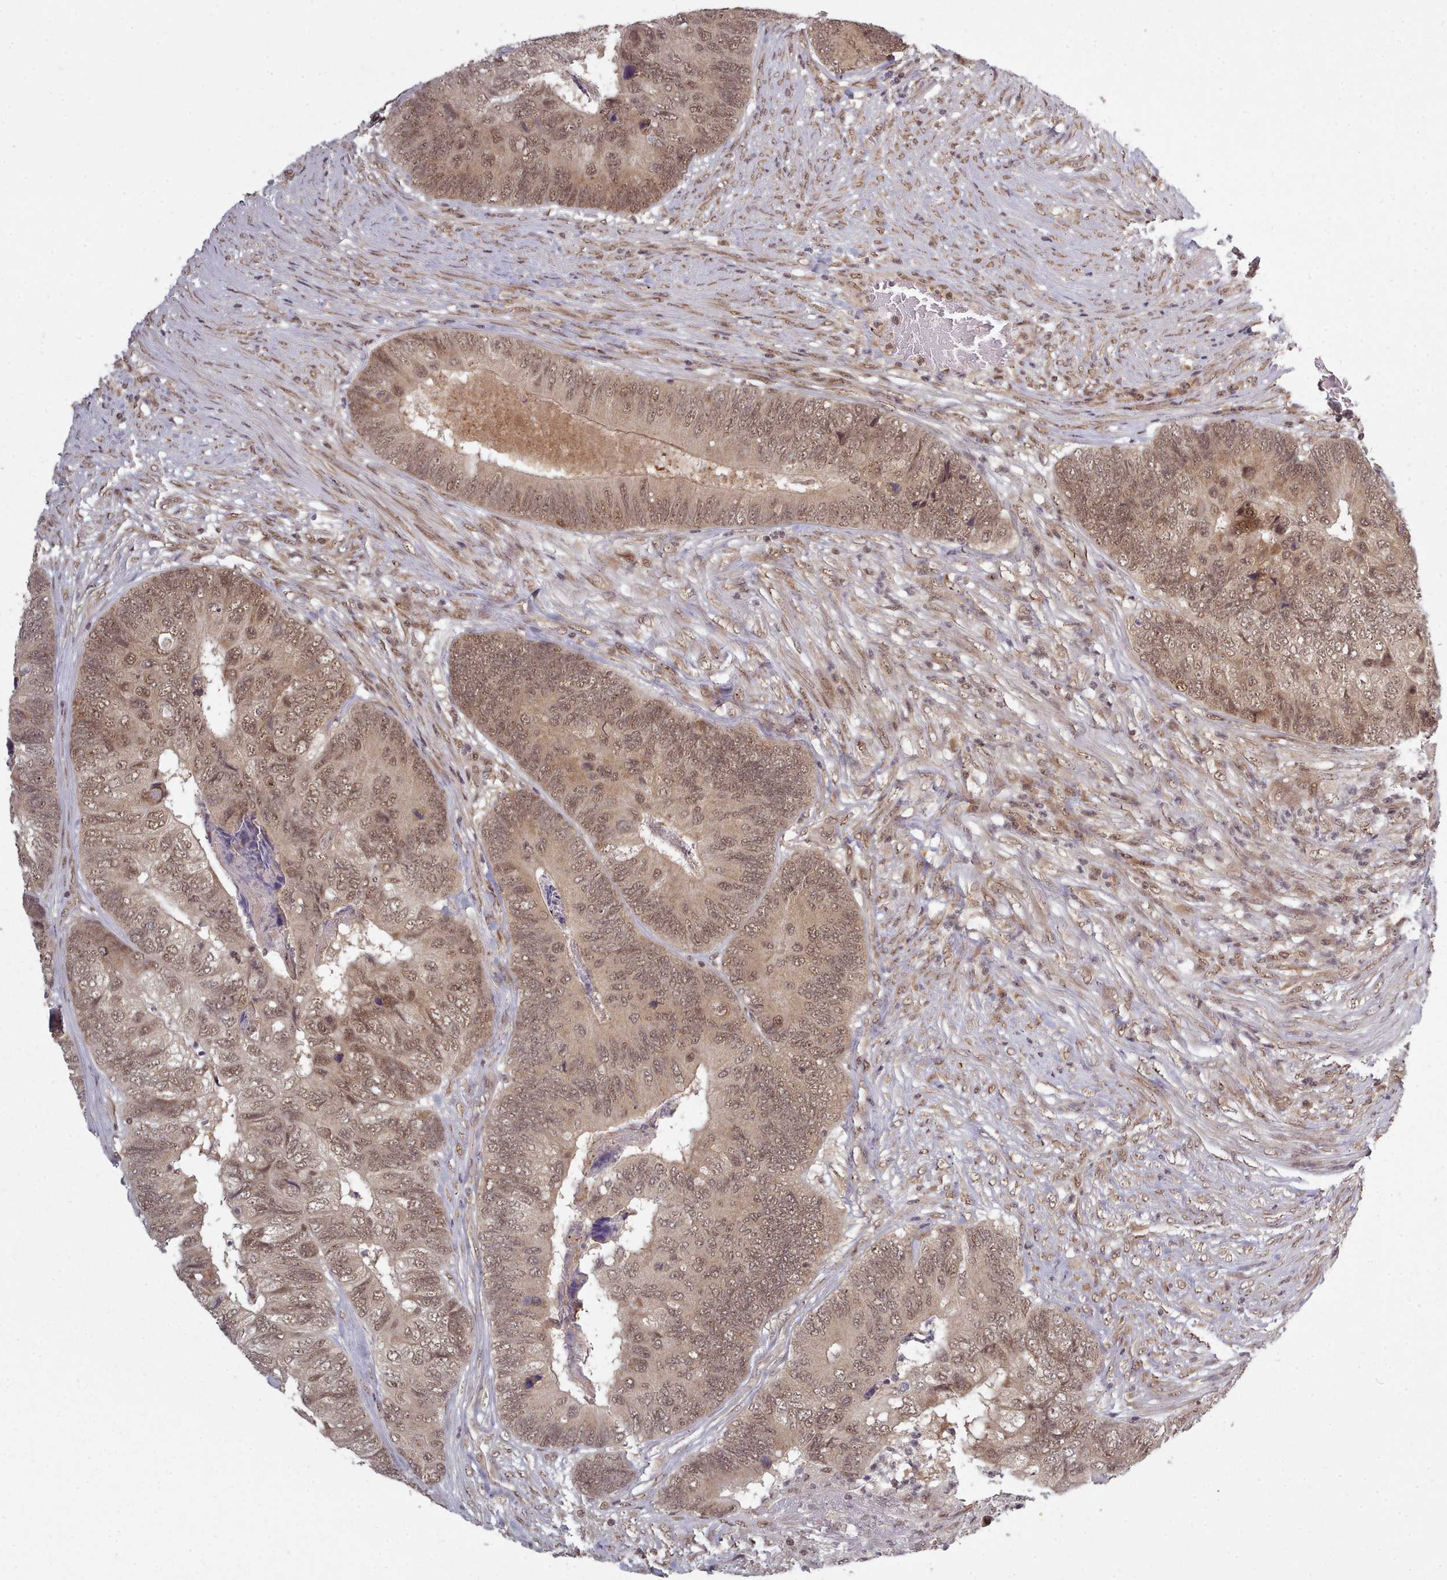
{"staining": {"intensity": "moderate", "quantity": ">75%", "location": "cytoplasmic/membranous,nuclear"}, "tissue": "colorectal cancer", "cell_type": "Tumor cells", "image_type": "cancer", "snomed": [{"axis": "morphology", "description": "Adenocarcinoma, NOS"}, {"axis": "topography", "description": "Colon"}], "caption": "Protein staining of colorectal adenocarcinoma tissue demonstrates moderate cytoplasmic/membranous and nuclear positivity in about >75% of tumor cells.", "gene": "DHX8", "patient": {"sex": "female", "age": 67}}